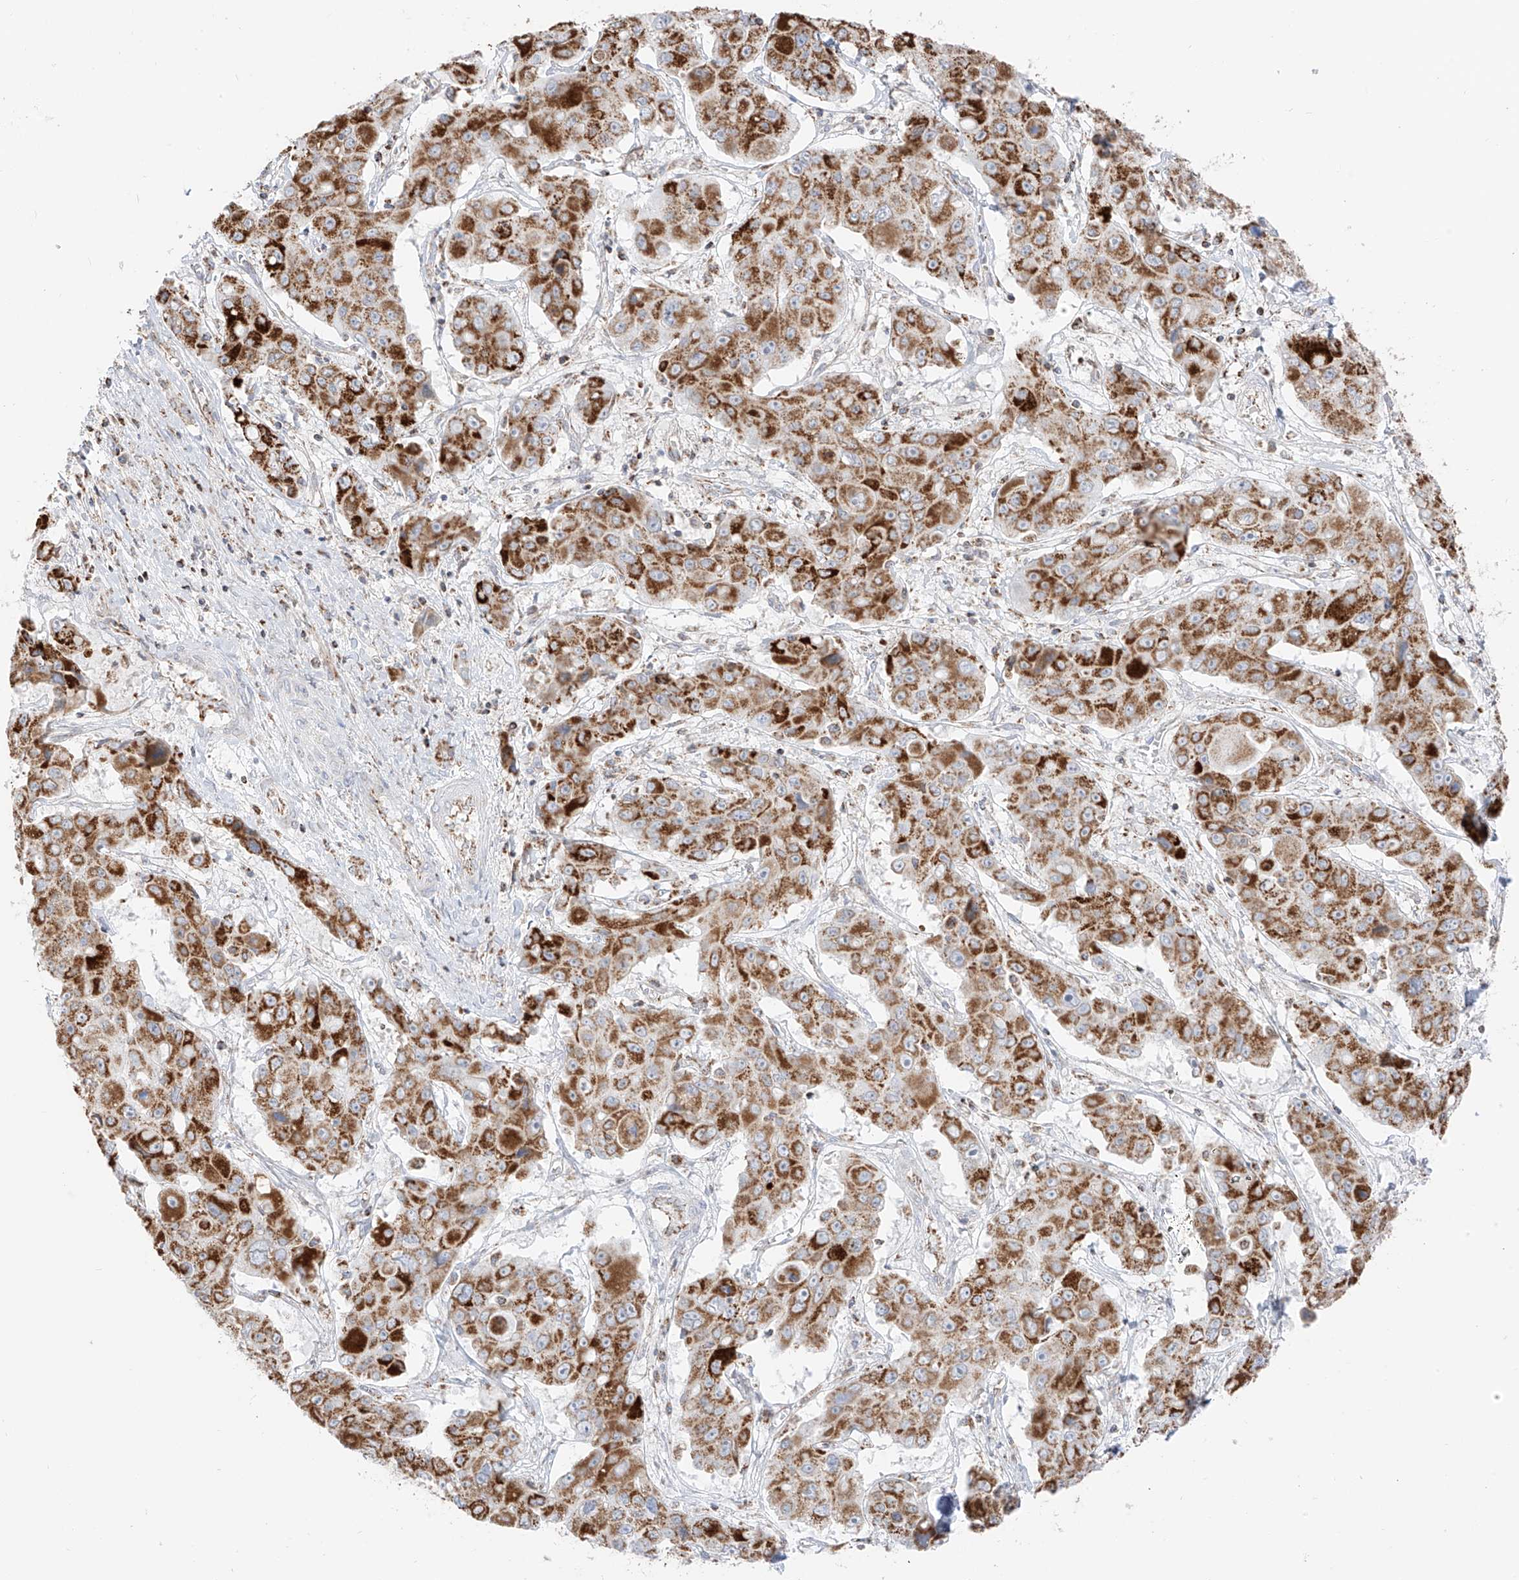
{"staining": {"intensity": "strong", "quantity": ">75%", "location": "cytoplasmic/membranous"}, "tissue": "liver cancer", "cell_type": "Tumor cells", "image_type": "cancer", "snomed": [{"axis": "morphology", "description": "Cholangiocarcinoma"}, {"axis": "topography", "description": "Liver"}], "caption": "High-power microscopy captured an immunohistochemistry photomicrograph of cholangiocarcinoma (liver), revealing strong cytoplasmic/membranous staining in approximately >75% of tumor cells.", "gene": "ETHE1", "patient": {"sex": "male", "age": 67}}